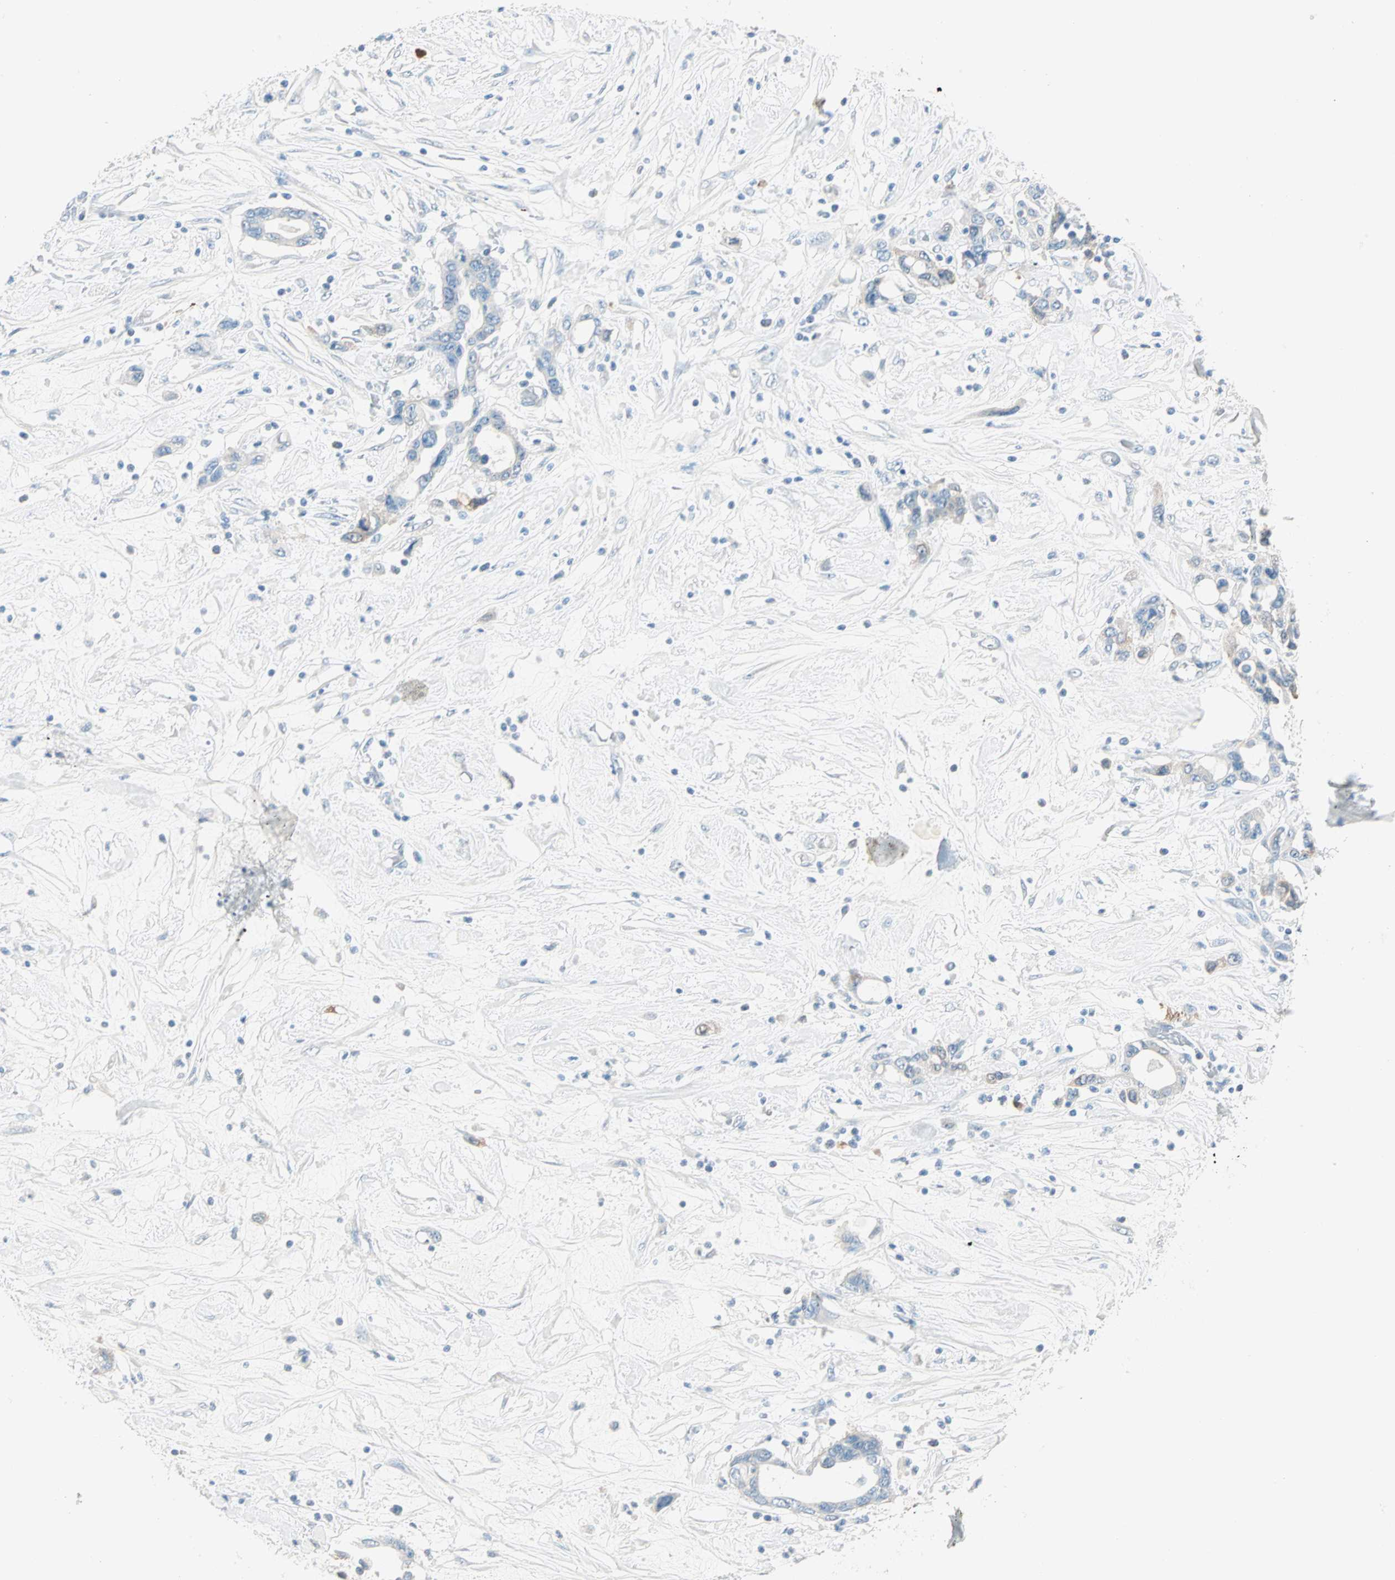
{"staining": {"intensity": "negative", "quantity": "none", "location": "none"}, "tissue": "pancreatic cancer", "cell_type": "Tumor cells", "image_type": "cancer", "snomed": [{"axis": "morphology", "description": "Adenocarcinoma, NOS"}, {"axis": "topography", "description": "Pancreas"}], "caption": "This micrograph is of pancreatic adenocarcinoma stained with IHC to label a protein in brown with the nuclei are counter-stained blue. There is no expression in tumor cells.", "gene": "ATF6", "patient": {"sex": "female", "age": 57}}